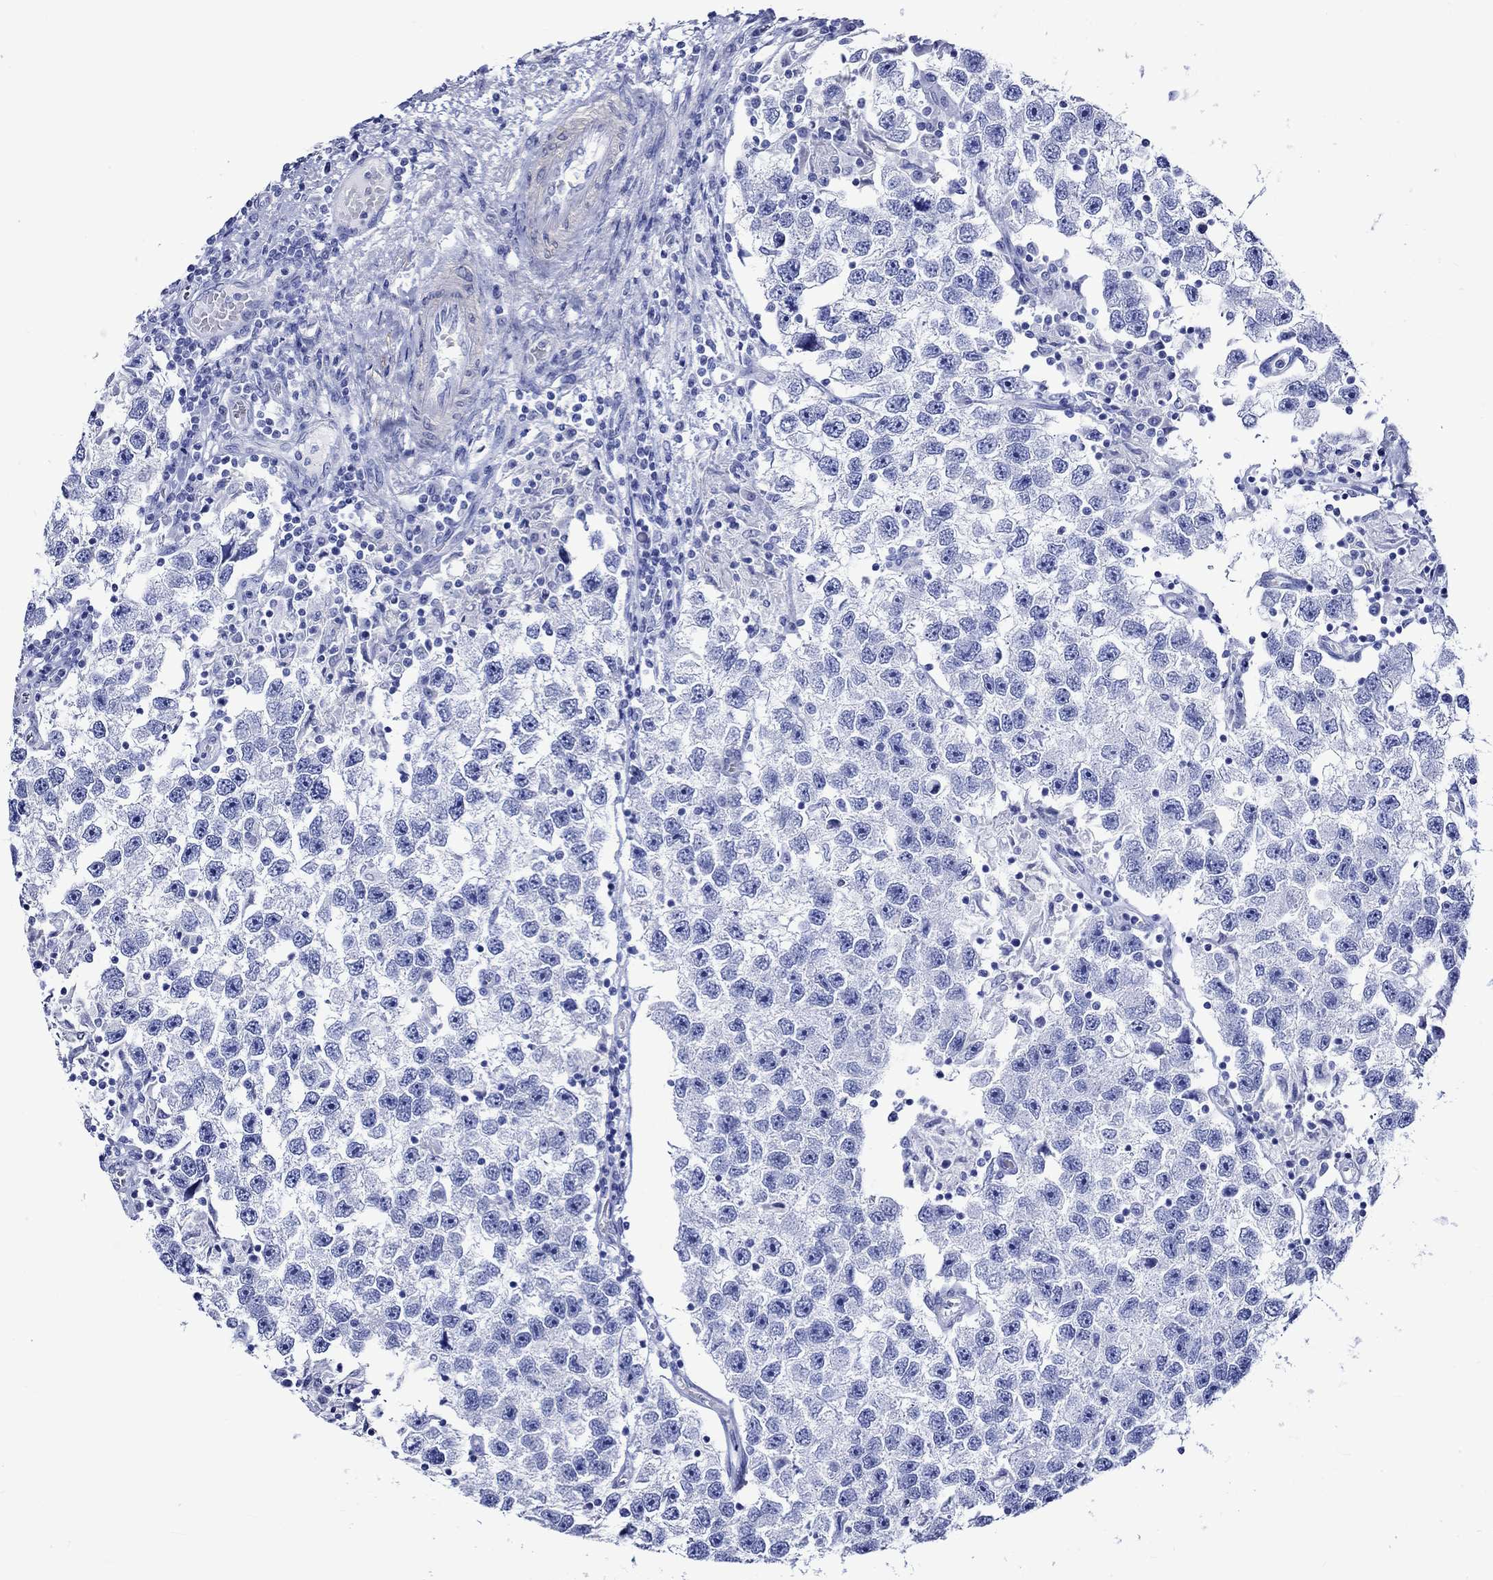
{"staining": {"intensity": "negative", "quantity": "none", "location": "none"}, "tissue": "testis cancer", "cell_type": "Tumor cells", "image_type": "cancer", "snomed": [{"axis": "morphology", "description": "Seminoma, NOS"}, {"axis": "topography", "description": "Testis"}], "caption": "Immunohistochemistry (IHC) micrograph of testis cancer stained for a protein (brown), which exhibits no positivity in tumor cells.", "gene": "CRYAB", "patient": {"sex": "male", "age": 26}}